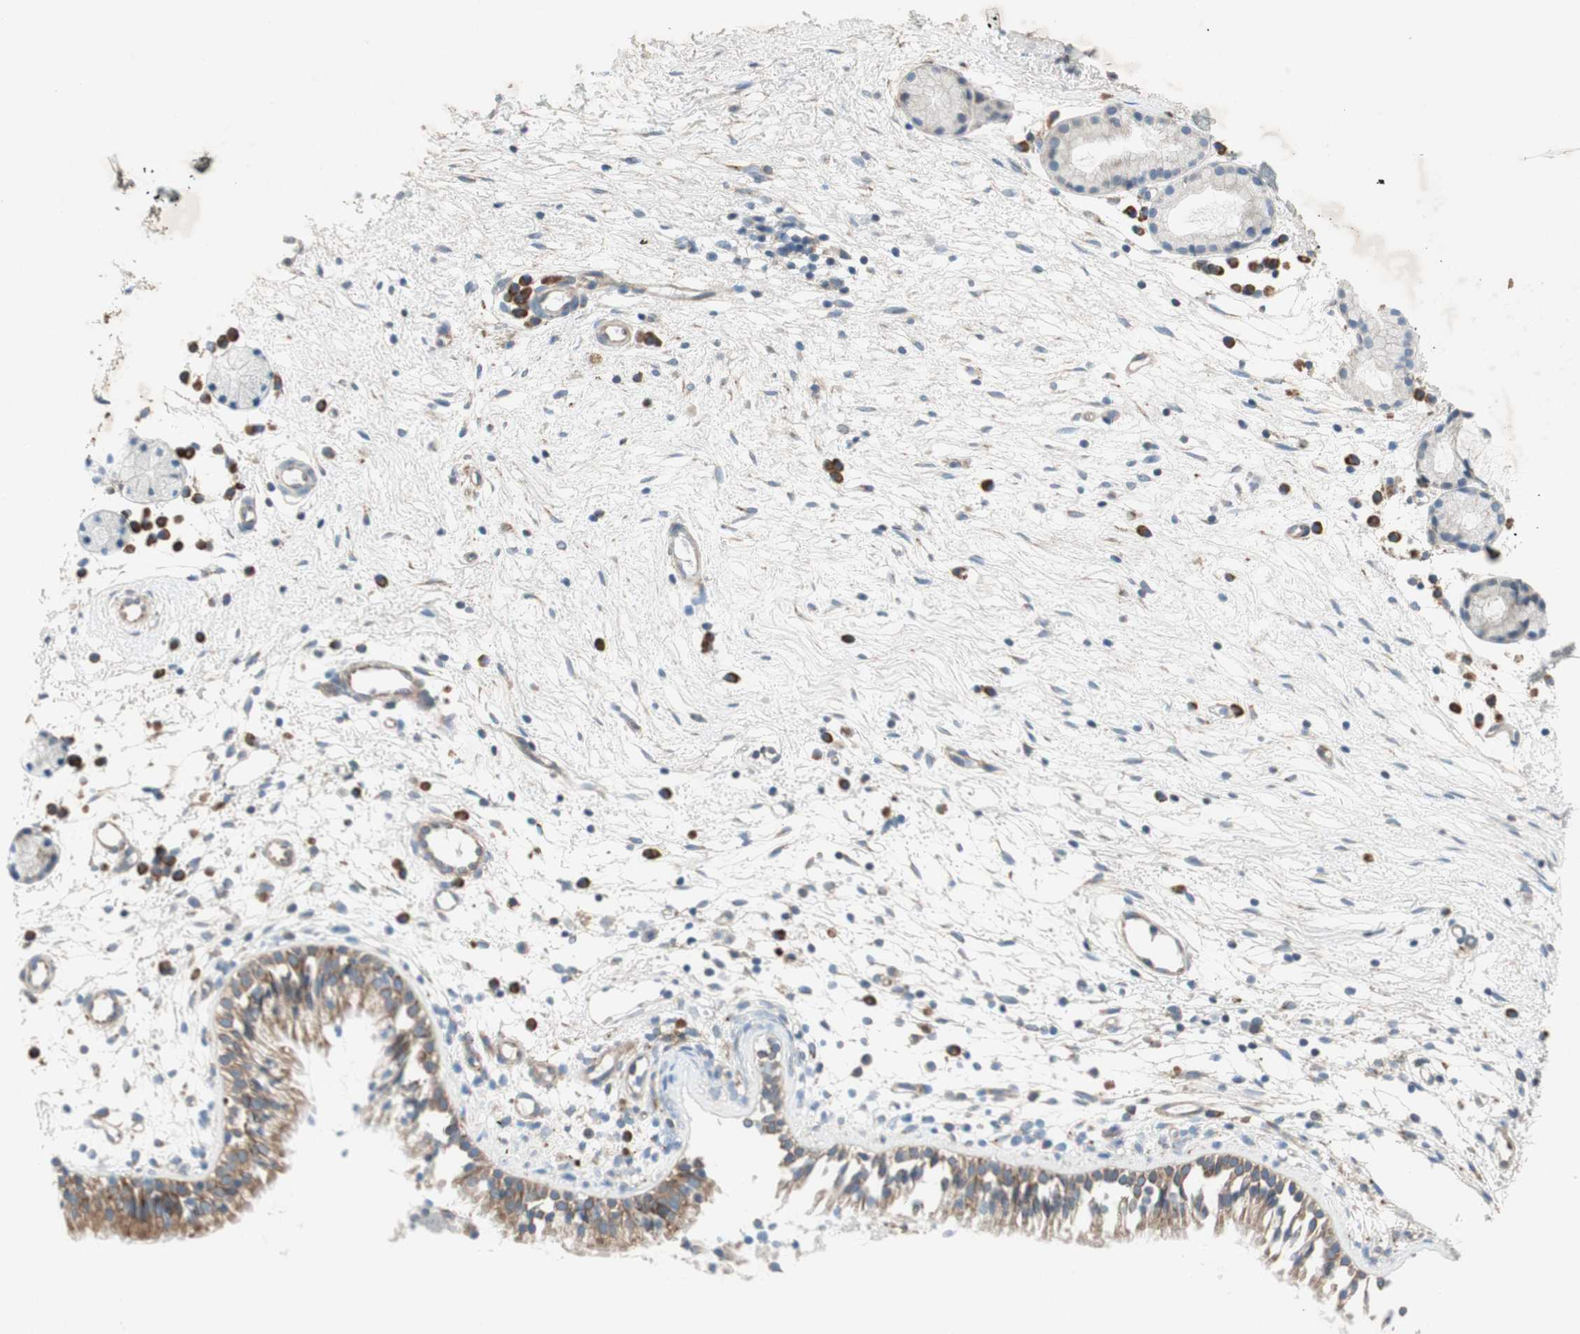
{"staining": {"intensity": "strong", "quantity": ">75%", "location": "cytoplasmic/membranous"}, "tissue": "nasopharynx", "cell_type": "Respiratory epithelial cells", "image_type": "normal", "snomed": [{"axis": "morphology", "description": "Normal tissue, NOS"}, {"axis": "topography", "description": "Nasopharynx"}], "caption": "A brown stain shows strong cytoplasmic/membranous positivity of a protein in respiratory epithelial cells of benign human nasopharynx. (IHC, brightfield microscopy, high magnification).", "gene": "RPL23", "patient": {"sex": "male", "age": 21}}